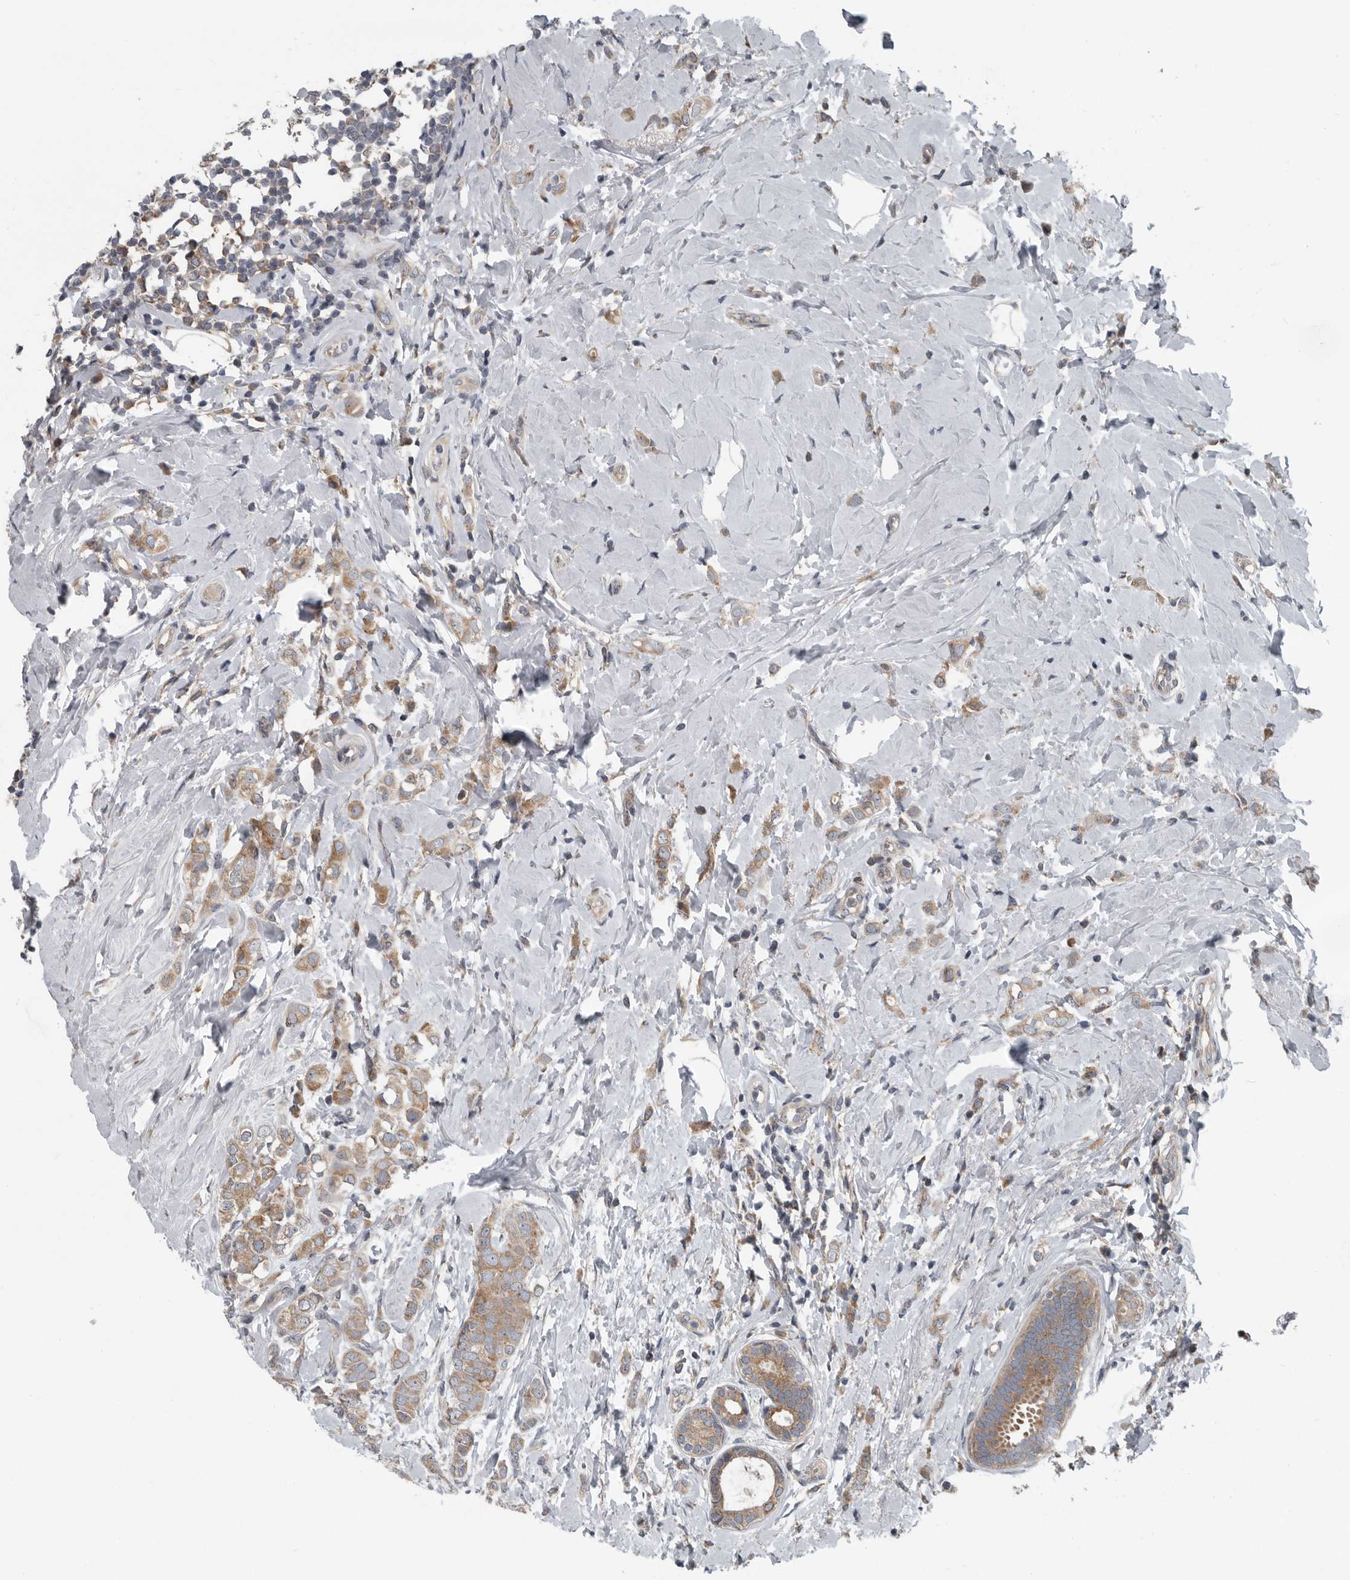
{"staining": {"intensity": "moderate", "quantity": ">75%", "location": "cytoplasmic/membranous"}, "tissue": "breast cancer", "cell_type": "Tumor cells", "image_type": "cancer", "snomed": [{"axis": "morphology", "description": "Lobular carcinoma"}, {"axis": "topography", "description": "Breast"}], "caption": "Lobular carcinoma (breast) tissue reveals moderate cytoplasmic/membranous expression in about >75% of tumor cells", "gene": "TMEM199", "patient": {"sex": "female", "age": 47}}